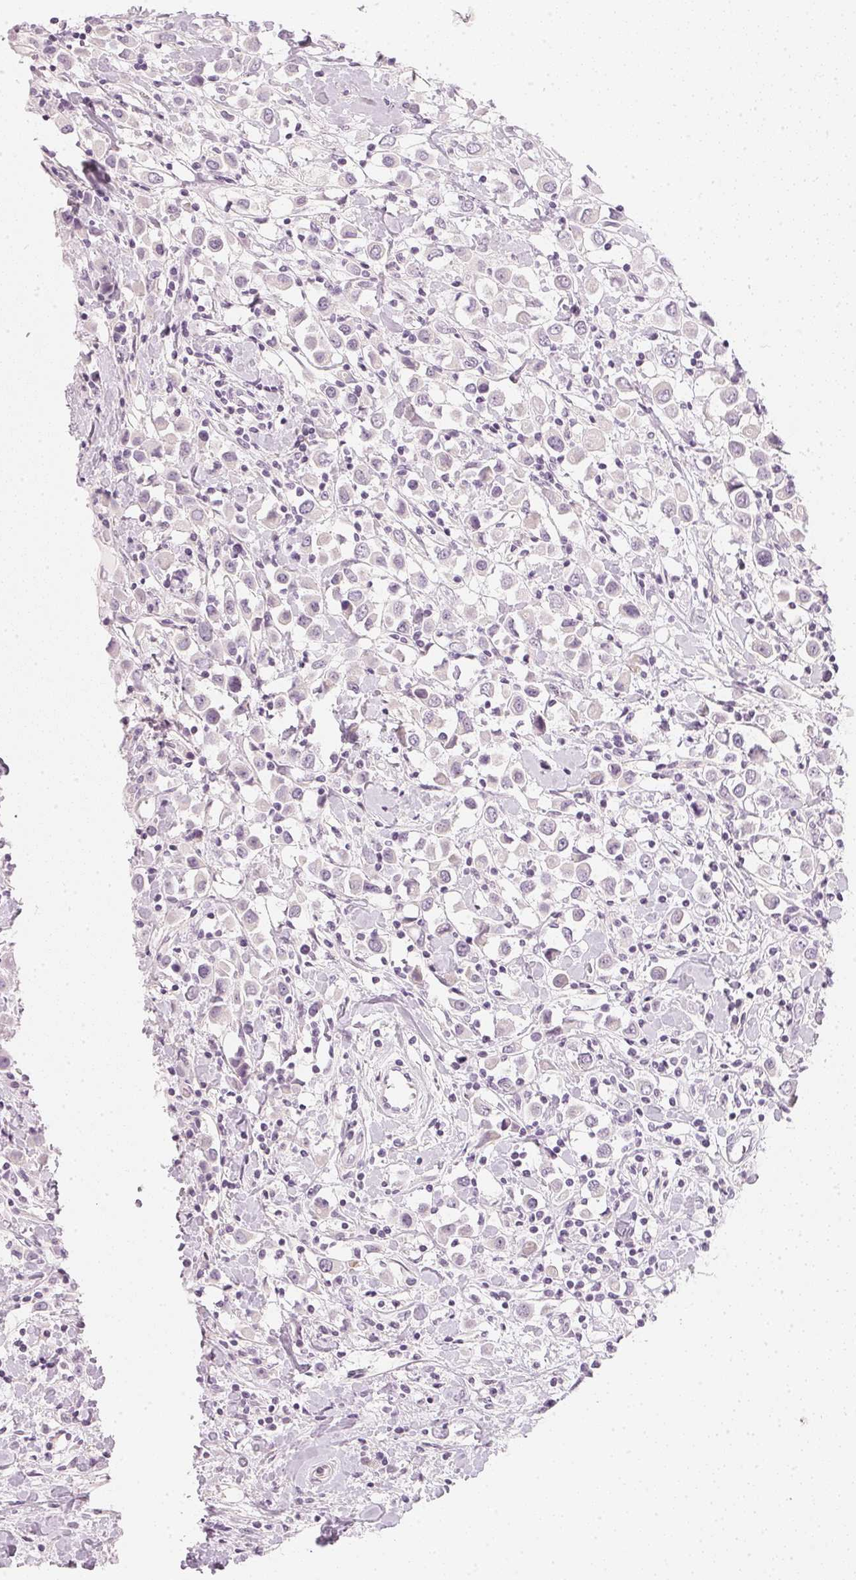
{"staining": {"intensity": "negative", "quantity": "none", "location": "none"}, "tissue": "breast cancer", "cell_type": "Tumor cells", "image_type": "cancer", "snomed": [{"axis": "morphology", "description": "Duct carcinoma"}, {"axis": "topography", "description": "Breast"}], "caption": "Immunohistochemical staining of human breast invasive ductal carcinoma demonstrates no significant positivity in tumor cells.", "gene": "CHST4", "patient": {"sex": "female", "age": 61}}